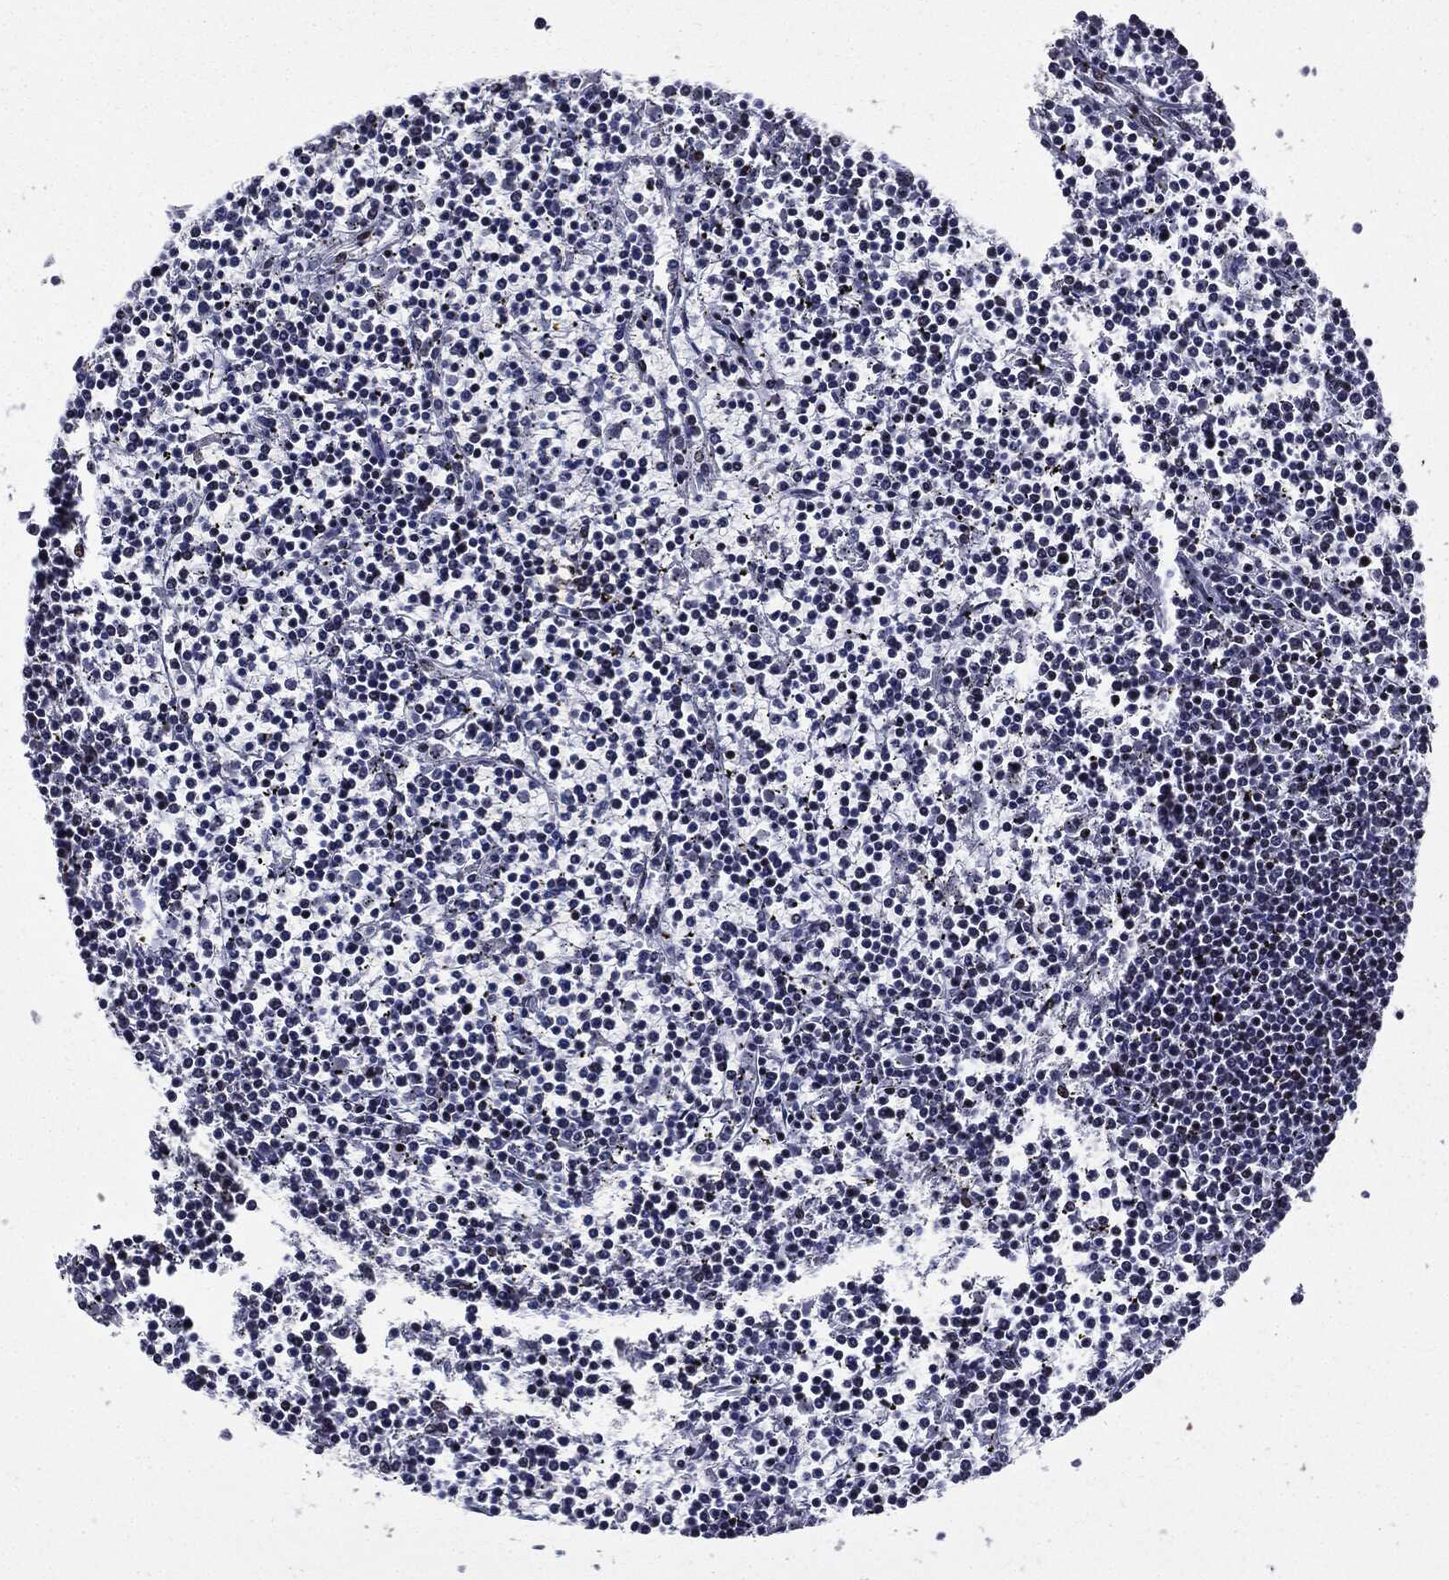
{"staining": {"intensity": "negative", "quantity": "none", "location": "none"}, "tissue": "lymphoma", "cell_type": "Tumor cells", "image_type": "cancer", "snomed": [{"axis": "morphology", "description": "Malignant lymphoma, non-Hodgkin's type, Low grade"}, {"axis": "topography", "description": "Spleen"}], "caption": "A micrograph of human lymphoma is negative for staining in tumor cells.", "gene": "ZFP91", "patient": {"sex": "female", "age": 19}}